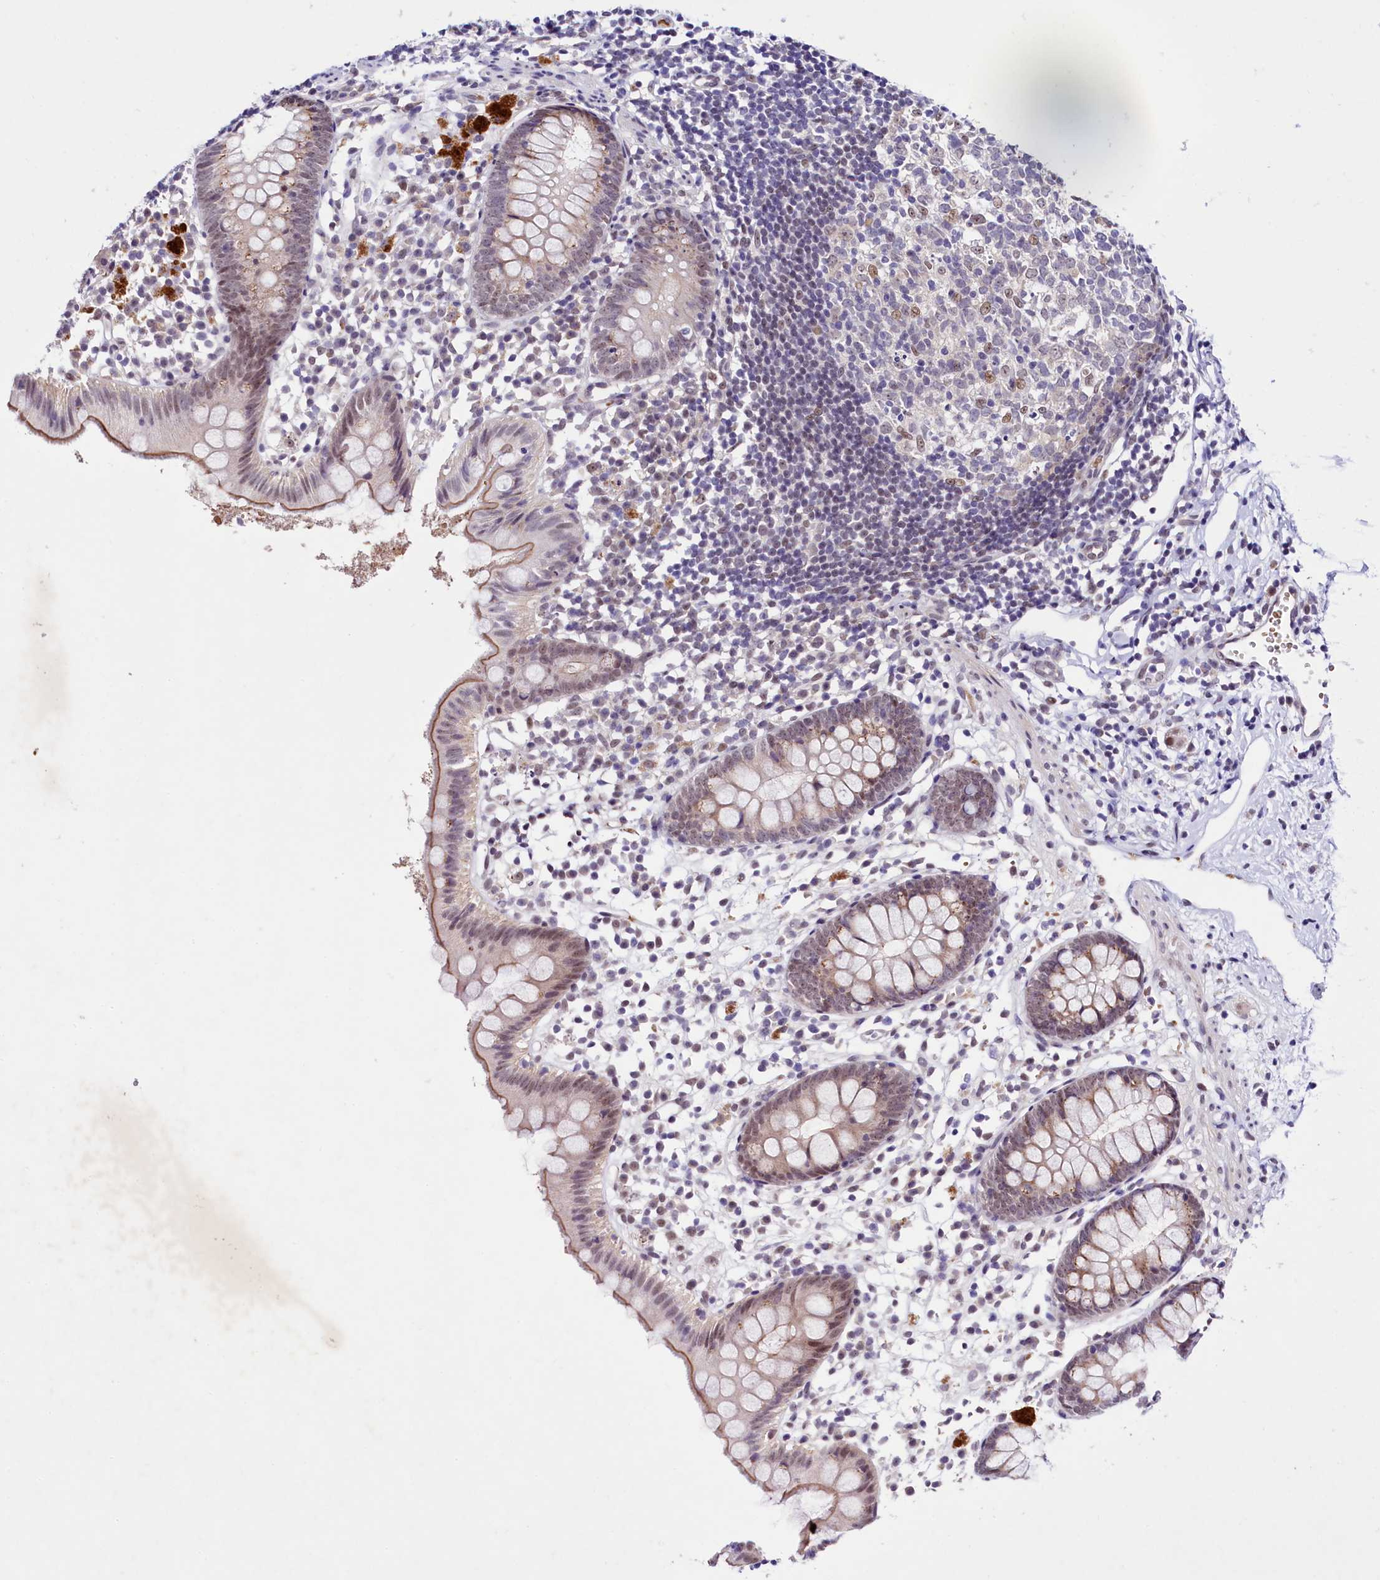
{"staining": {"intensity": "moderate", "quantity": "25%-75%", "location": "cytoplasmic/membranous,nuclear"}, "tissue": "appendix", "cell_type": "Glandular cells", "image_type": "normal", "snomed": [{"axis": "morphology", "description": "Normal tissue, NOS"}, {"axis": "topography", "description": "Appendix"}], "caption": "Approximately 25%-75% of glandular cells in benign human appendix reveal moderate cytoplasmic/membranous,nuclear protein positivity as visualized by brown immunohistochemical staining.", "gene": "LEUTX", "patient": {"sex": "female", "age": 20}}